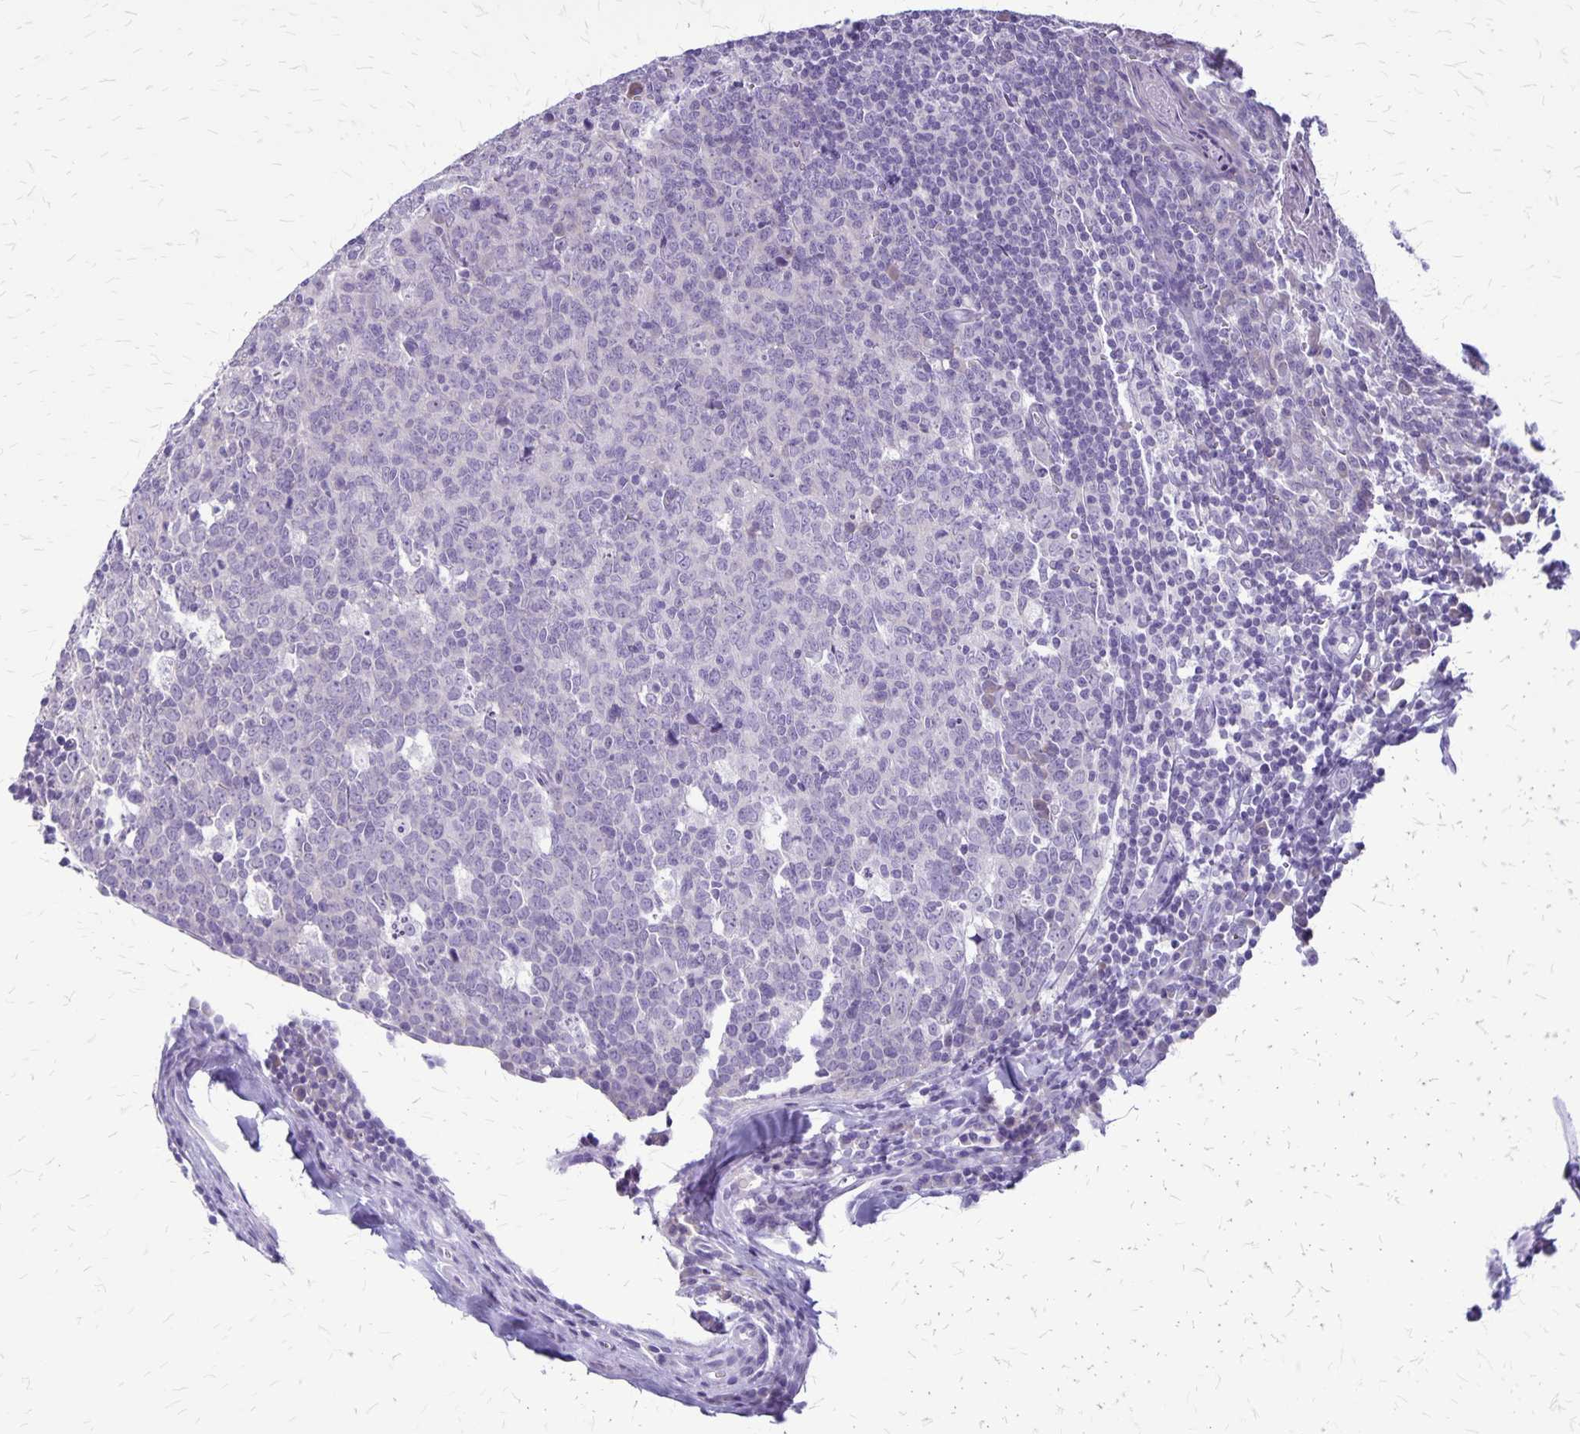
{"staining": {"intensity": "negative", "quantity": "none", "location": "none"}, "tissue": "tonsil", "cell_type": "Germinal center cells", "image_type": "normal", "snomed": [{"axis": "morphology", "description": "Normal tissue, NOS"}, {"axis": "topography", "description": "Tonsil"}], "caption": "Protein analysis of unremarkable tonsil reveals no significant expression in germinal center cells.", "gene": "PLXNB3", "patient": {"sex": "male", "age": 27}}